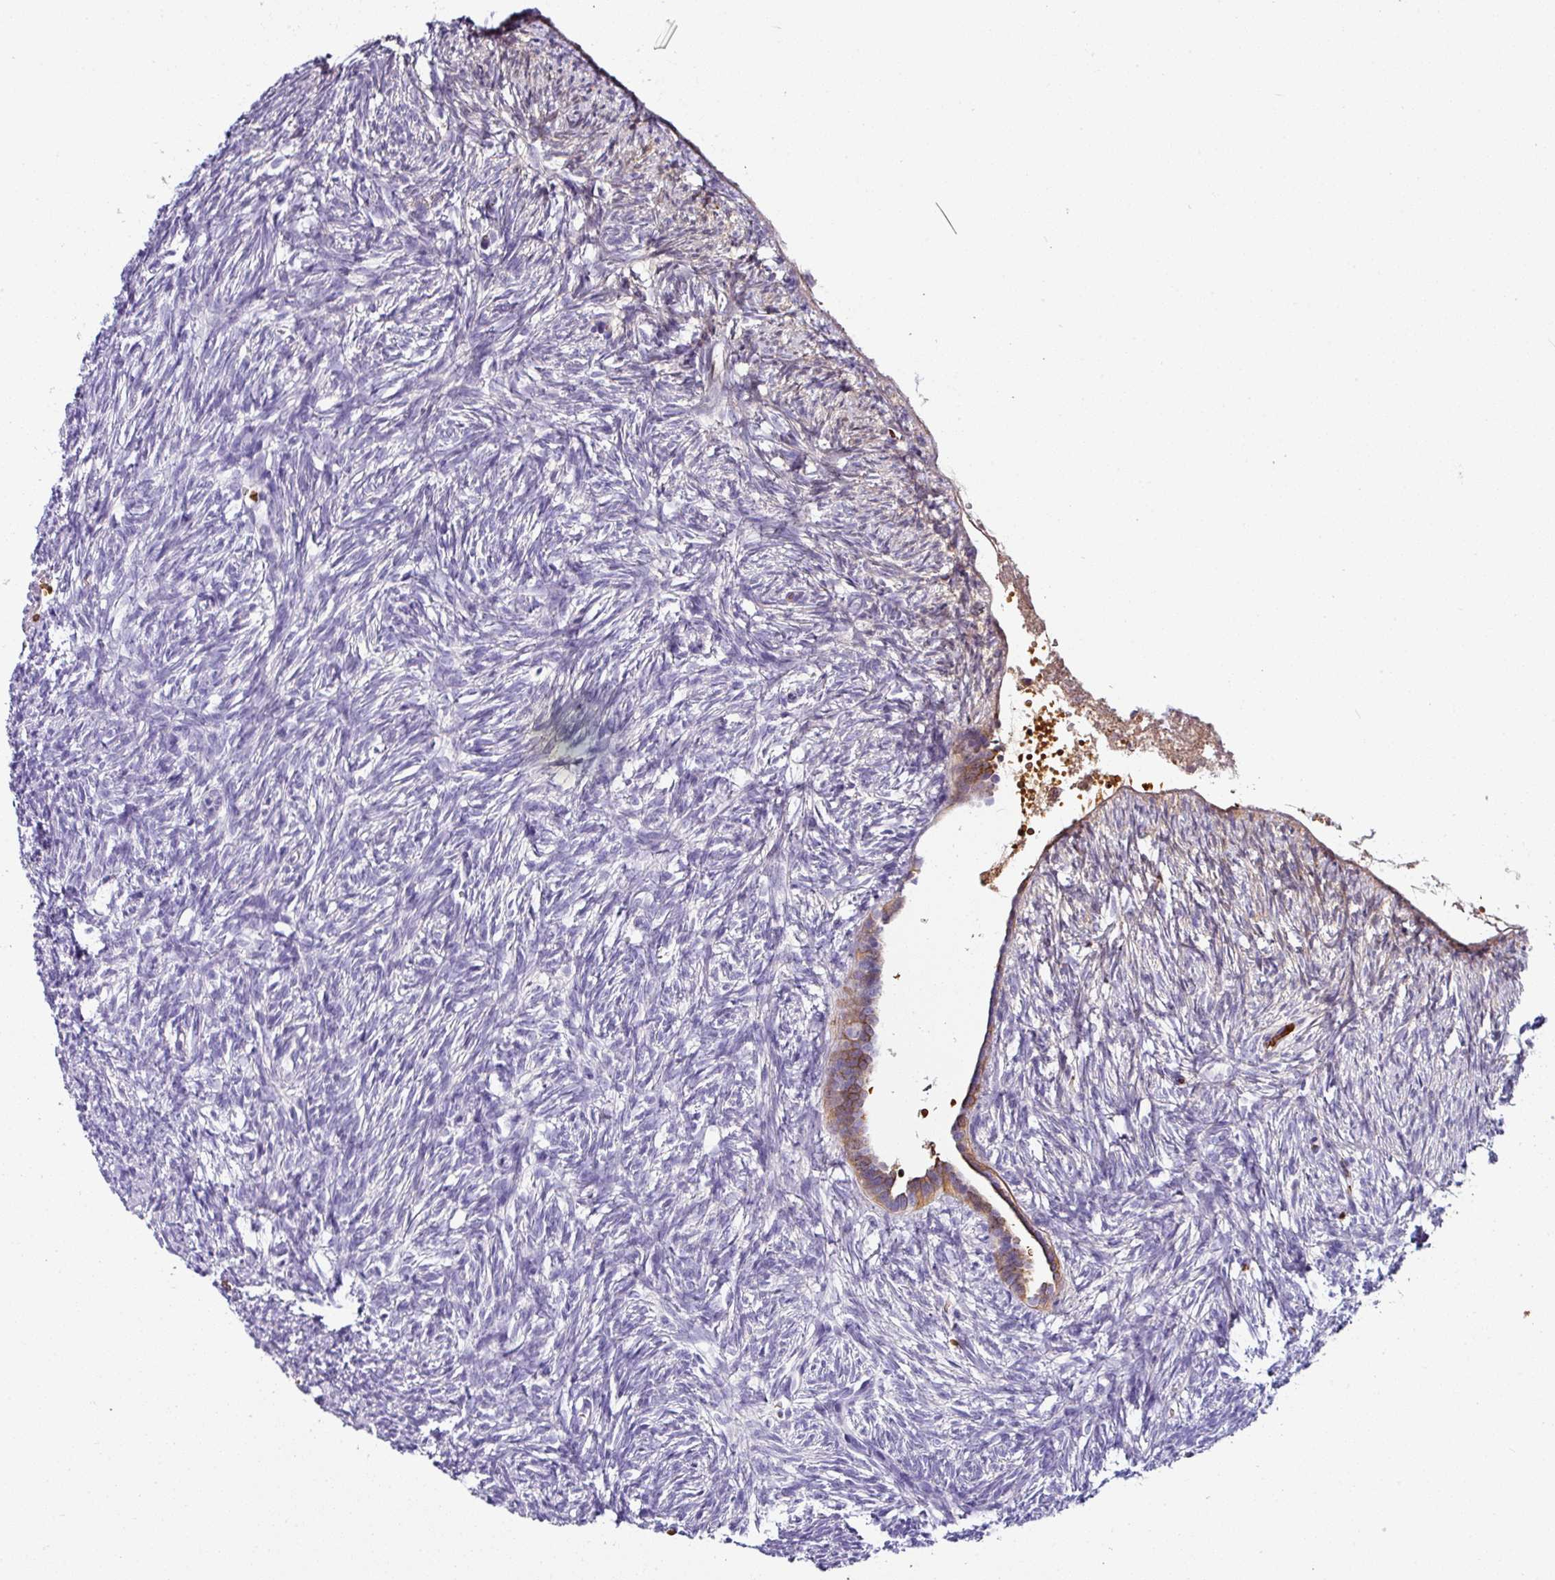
{"staining": {"intensity": "negative", "quantity": "none", "location": "none"}, "tissue": "ovary", "cell_type": "Ovarian stroma cells", "image_type": "normal", "snomed": [{"axis": "morphology", "description": "Normal tissue, NOS"}, {"axis": "topography", "description": "Ovary"}], "caption": "DAB immunohistochemical staining of benign human ovary demonstrates no significant expression in ovarian stroma cells. Nuclei are stained in blue.", "gene": "NAPSA", "patient": {"sex": "female", "age": 51}}